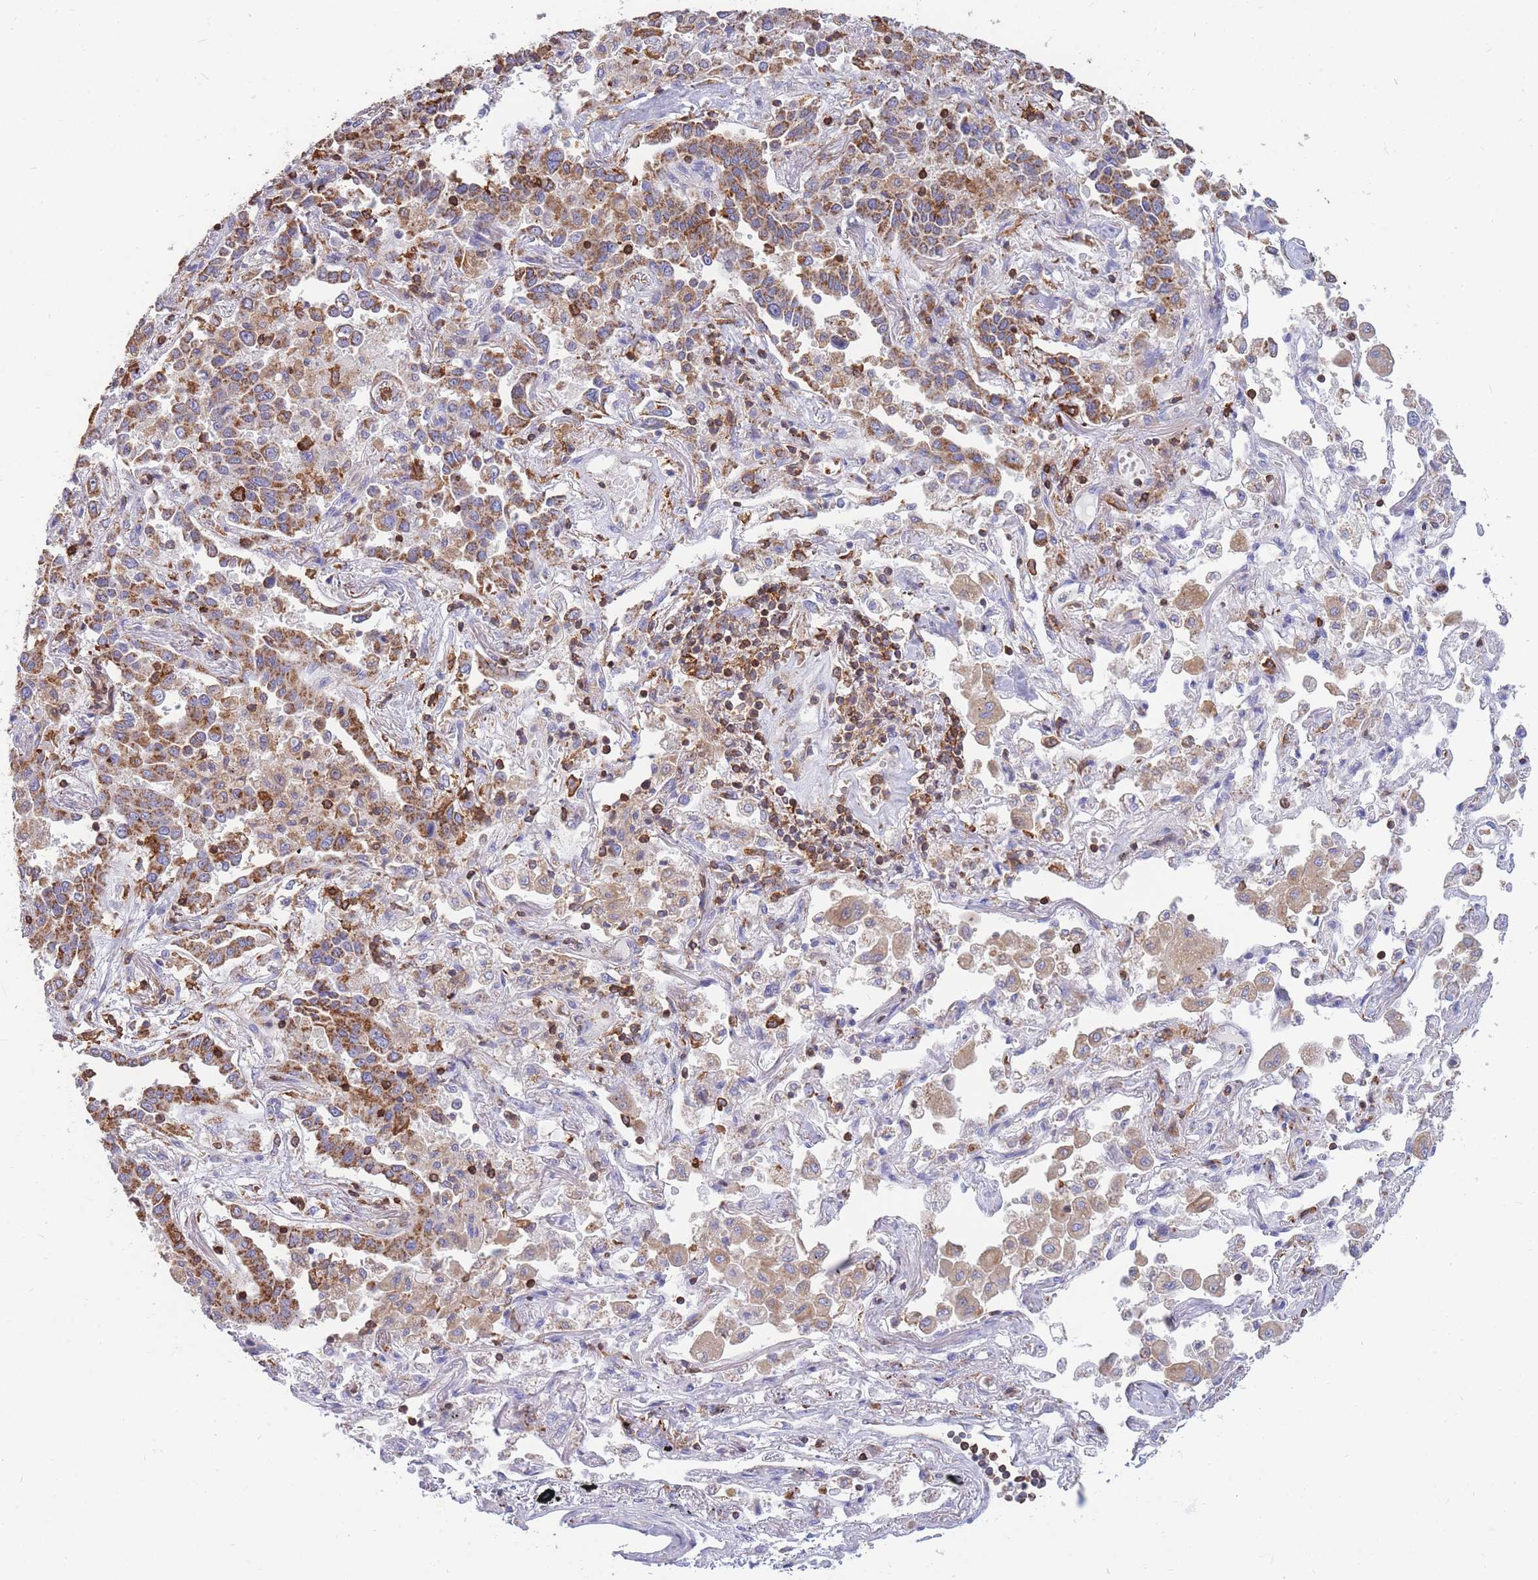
{"staining": {"intensity": "moderate", "quantity": ">75%", "location": "cytoplasmic/membranous"}, "tissue": "lung cancer", "cell_type": "Tumor cells", "image_type": "cancer", "snomed": [{"axis": "morphology", "description": "Adenocarcinoma, NOS"}, {"axis": "topography", "description": "Lung"}], "caption": "Protein staining exhibits moderate cytoplasmic/membranous expression in about >75% of tumor cells in lung cancer (adenocarcinoma).", "gene": "MRPL54", "patient": {"sex": "male", "age": 67}}